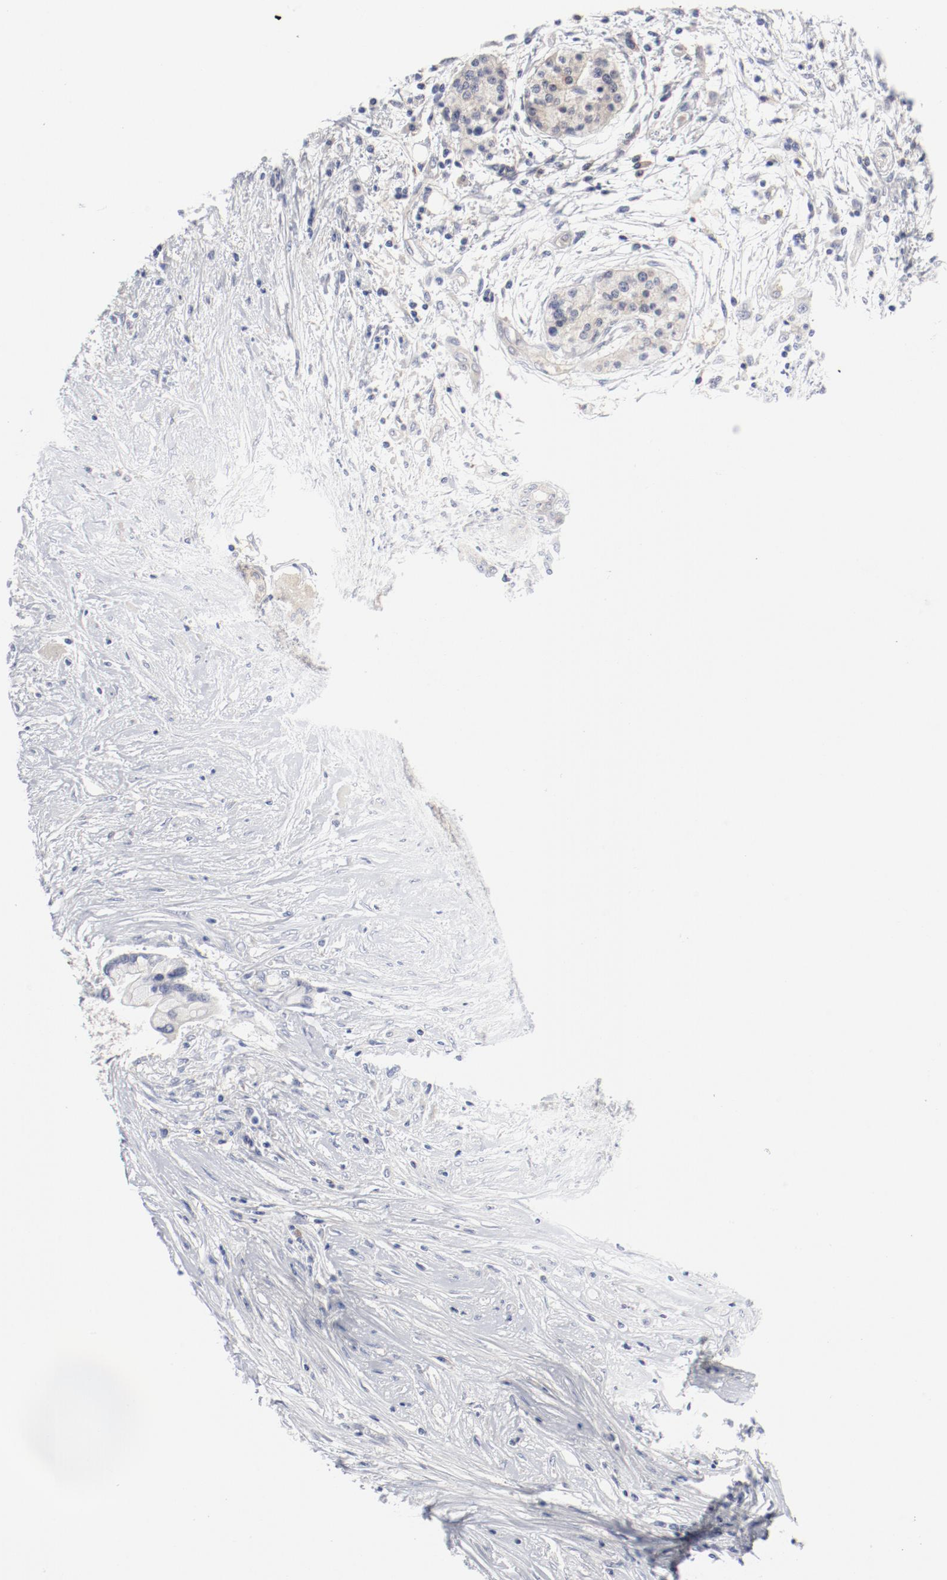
{"staining": {"intensity": "negative", "quantity": "none", "location": "none"}, "tissue": "pancreatic cancer", "cell_type": "Tumor cells", "image_type": "cancer", "snomed": [{"axis": "morphology", "description": "Adenocarcinoma, NOS"}, {"axis": "topography", "description": "Pancreas"}], "caption": "An immunohistochemistry (IHC) image of pancreatic cancer (adenocarcinoma) is shown. There is no staining in tumor cells of pancreatic cancer (adenocarcinoma).", "gene": "BAD", "patient": {"sex": "female", "age": 59}}